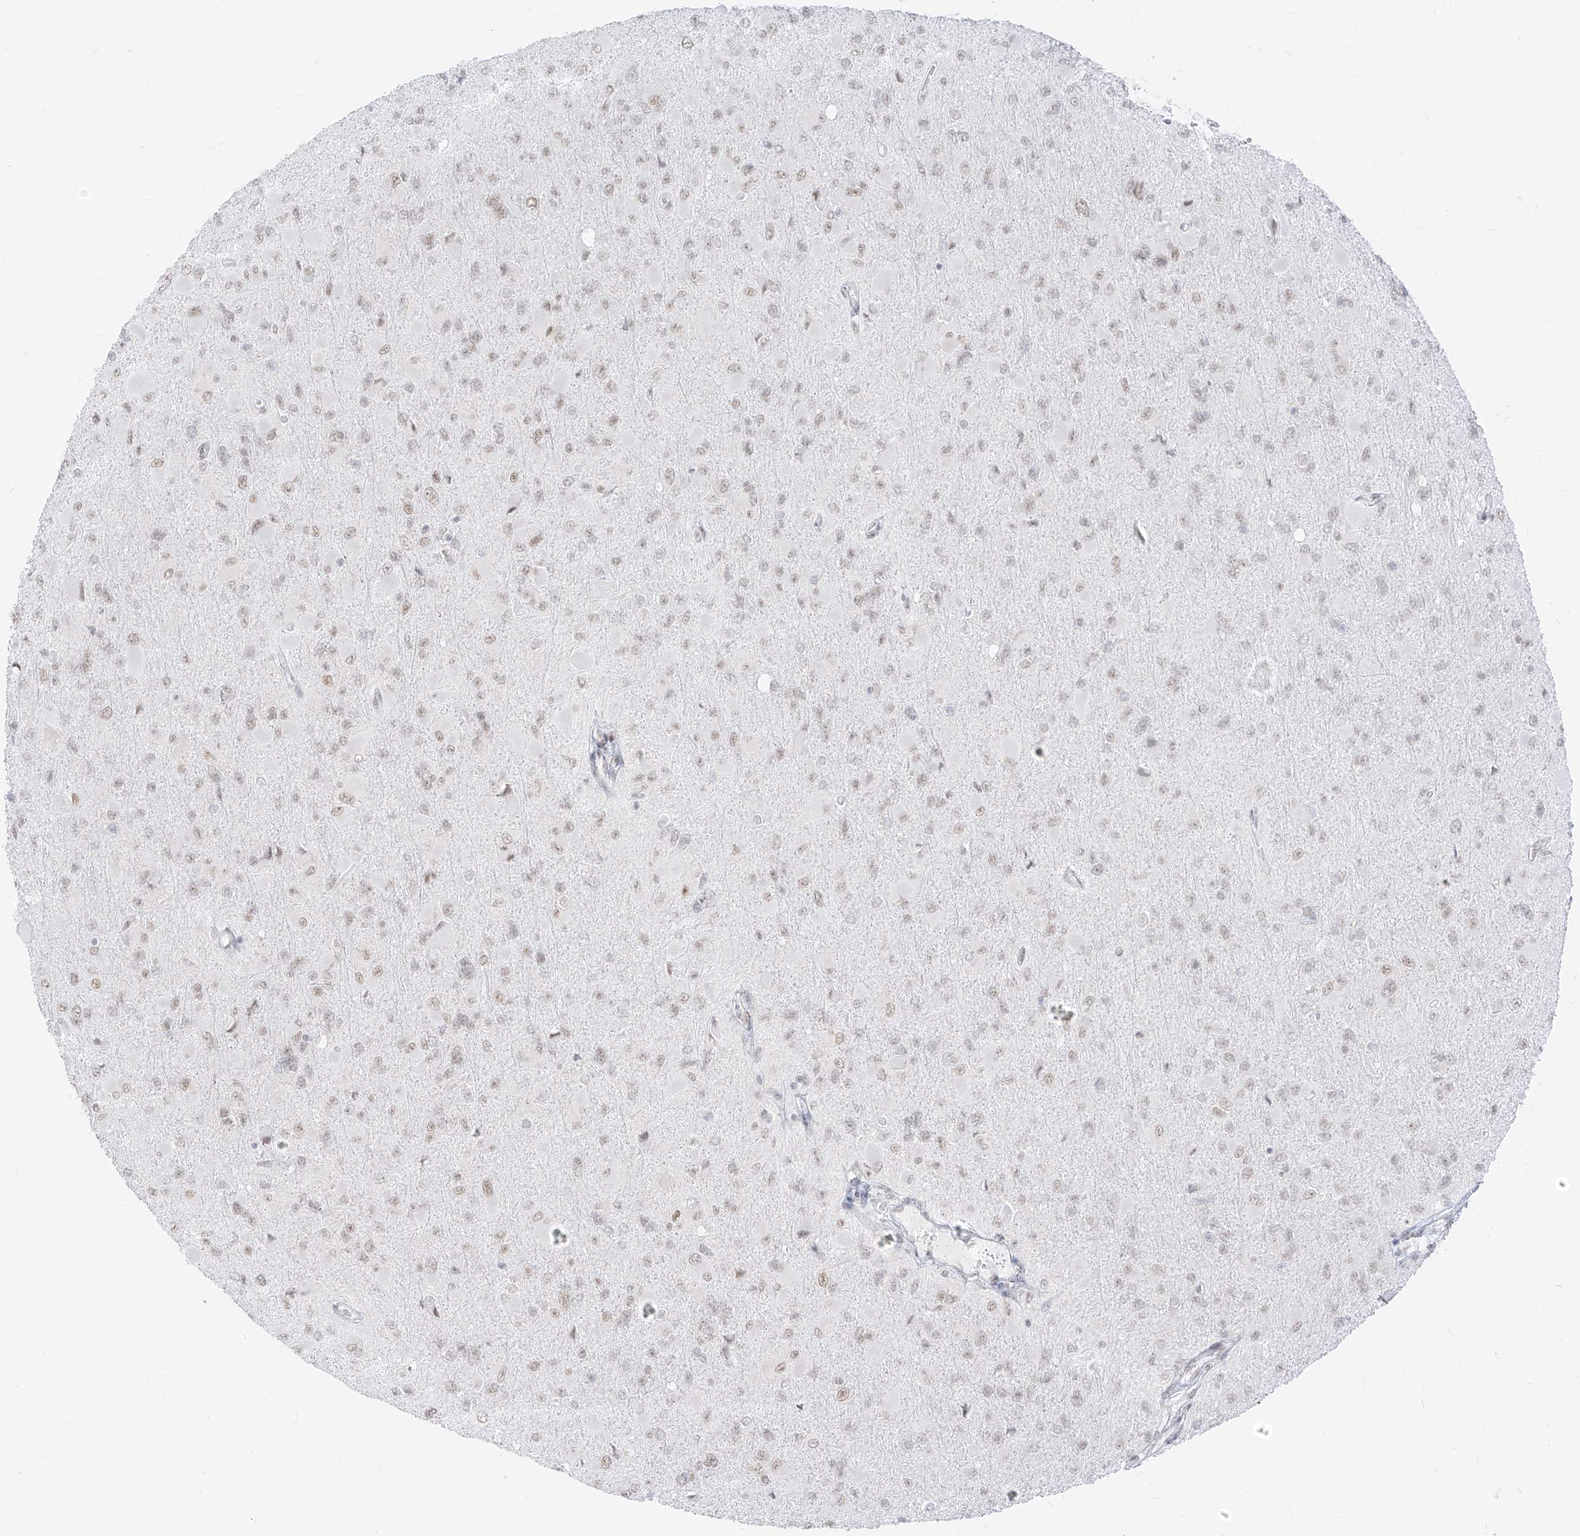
{"staining": {"intensity": "weak", "quantity": "25%-75%", "location": "nuclear"}, "tissue": "glioma", "cell_type": "Tumor cells", "image_type": "cancer", "snomed": [{"axis": "morphology", "description": "Glioma, malignant, High grade"}, {"axis": "topography", "description": "Cerebral cortex"}], "caption": "Immunohistochemistry (IHC) staining of malignant glioma (high-grade), which exhibits low levels of weak nuclear staining in approximately 25%-75% of tumor cells indicating weak nuclear protein positivity. The staining was performed using DAB (3,3'-diaminobenzidine) (brown) for protein detection and nuclei were counterstained in hematoxylin (blue).", "gene": "SUPT5H", "patient": {"sex": "female", "age": 36}}